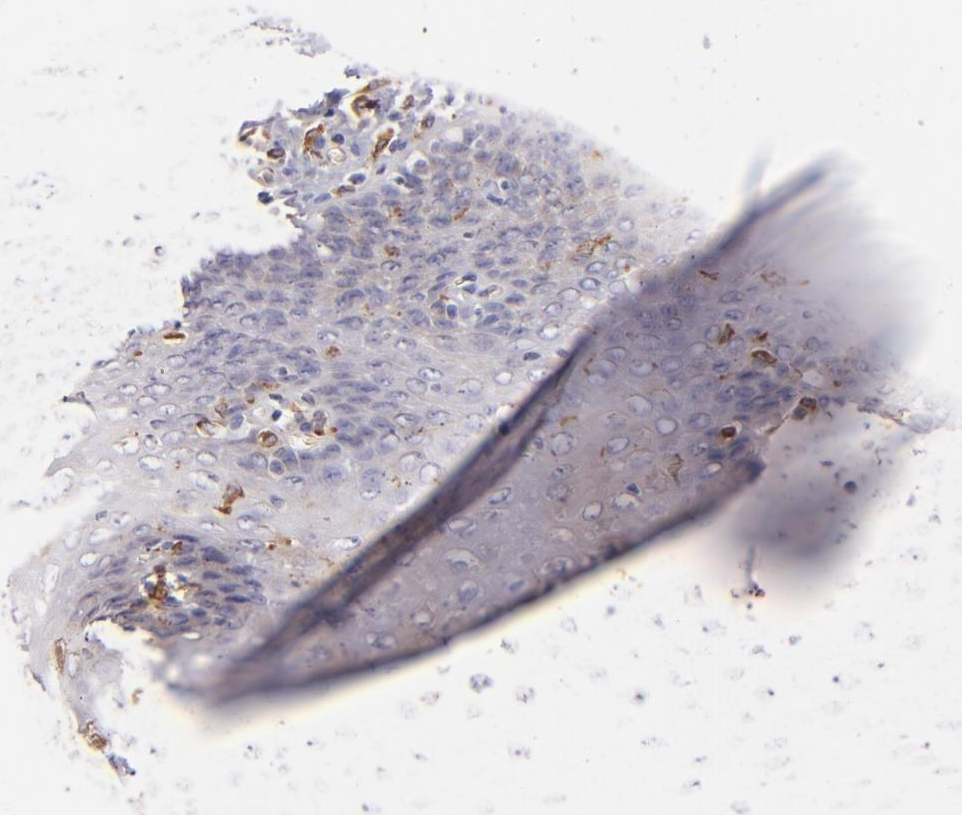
{"staining": {"intensity": "moderate", "quantity": "<25%", "location": "cytoplasmic/membranous"}, "tissue": "esophagus", "cell_type": "Squamous epithelial cells", "image_type": "normal", "snomed": [{"axis": "morphology", "description": "Normal tissue, NOS"}, {"axis": "topography", "description": "Esophagus"}], "caption": "This histopathology image demonstrates immunohistochemistry staining of normal human esophagus, with low moderate cytoplasmic/membranous expression in about <25% of squamous epithelial cells.", "gene": "CD74", "patient": {"sex": "female", "age": 61}}